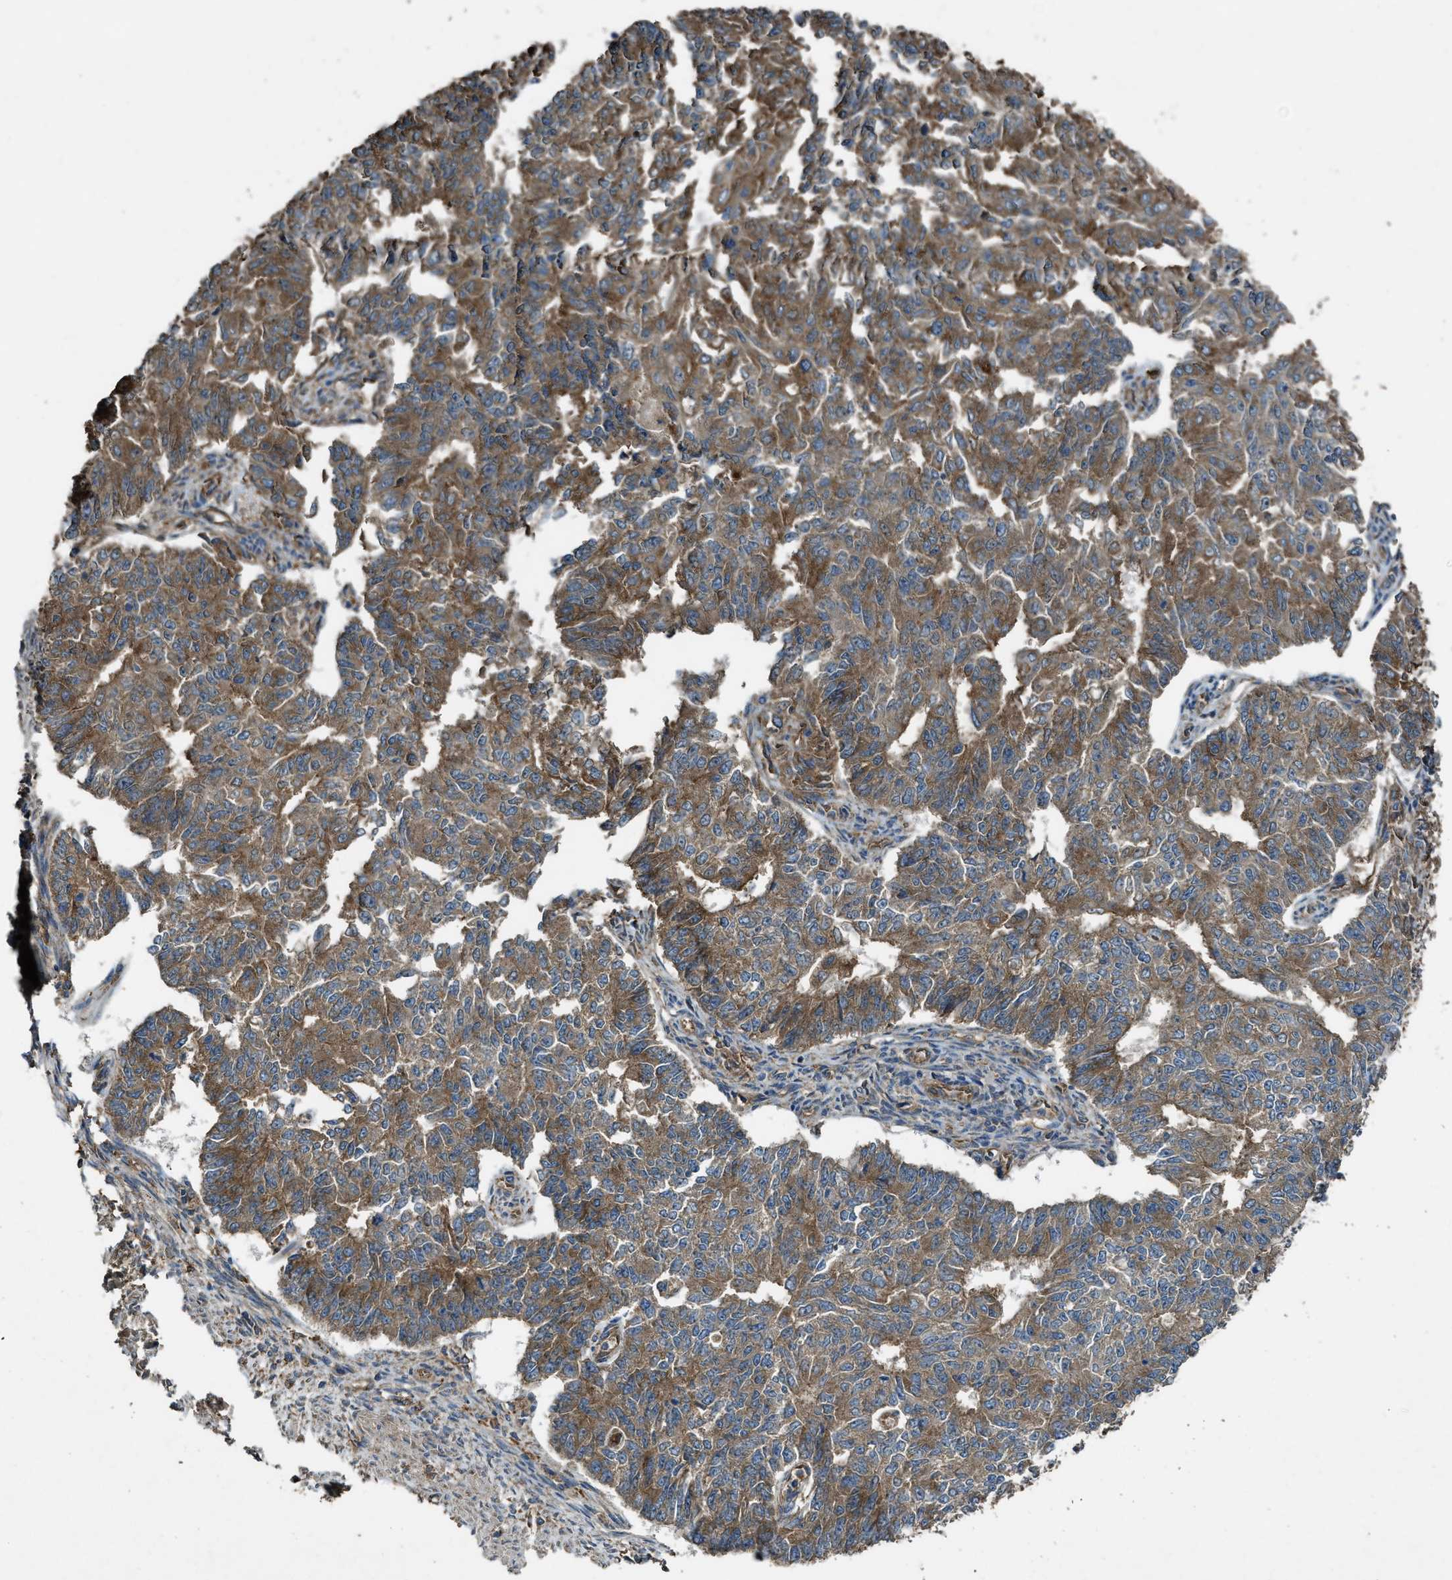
{"staining": {"intensity": "moderate", "quantity": ">75%", "location": "cytoplasmic/membranous"}, "tissue": "endometrial cancer", "cell_type": "Tumor cells", "image_type": "cancer", "snomed": [{"axis": "morphology", "description": "Adenocarcinoma, NOS"}, {"axis": "topography", "description": "Endometrium"}], "caption": "DAB immunohistochemical staining of endometrial cancer demonstrates moderate cytoplasmic/membranous protein positivity in approximately >75% of tumor cells.", "gene": "MAP3K8", "patient": {"sex": "female", "age": 32}}